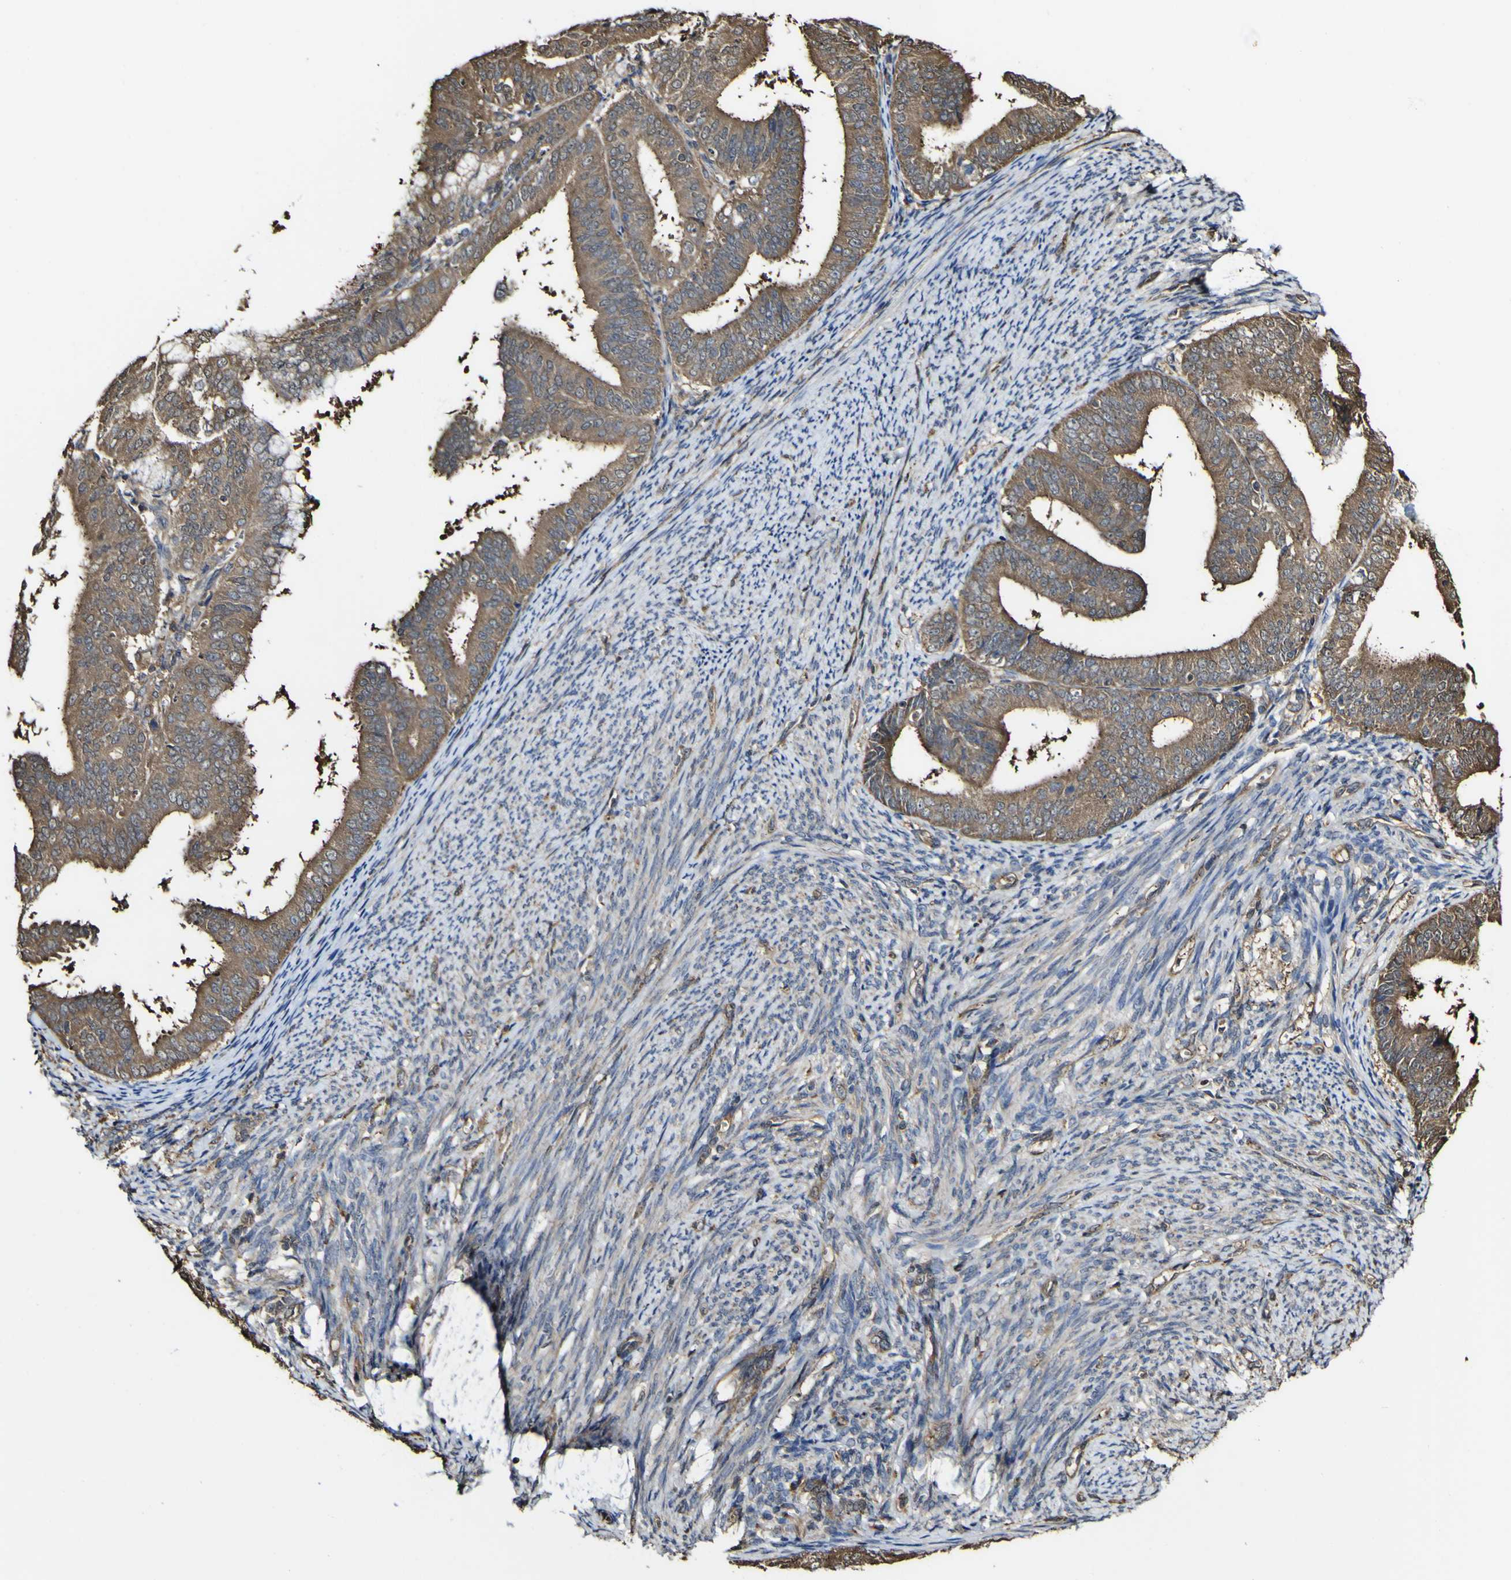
{"staining": {"intensity": "moderate", "quantity": ">75%", "location": "cytoplasmic/membranous"}, "tissue": "endometrial cancer", "cell_type": "Tumor cells", "image_type": "cancer", "snomed": [{"axis": "morphology", "description": "Adenocarcinoma, NOS"}, {"axis": "topography", "description": "Endometrium"}], "caption": "Tumor cells show moderate cytoplasmic/membranous staining in approximately >75% of cells in adenocarcinoma (endometrial).", "gene": "PTPRR", "patient": {"sex": "female", "age": 63}}